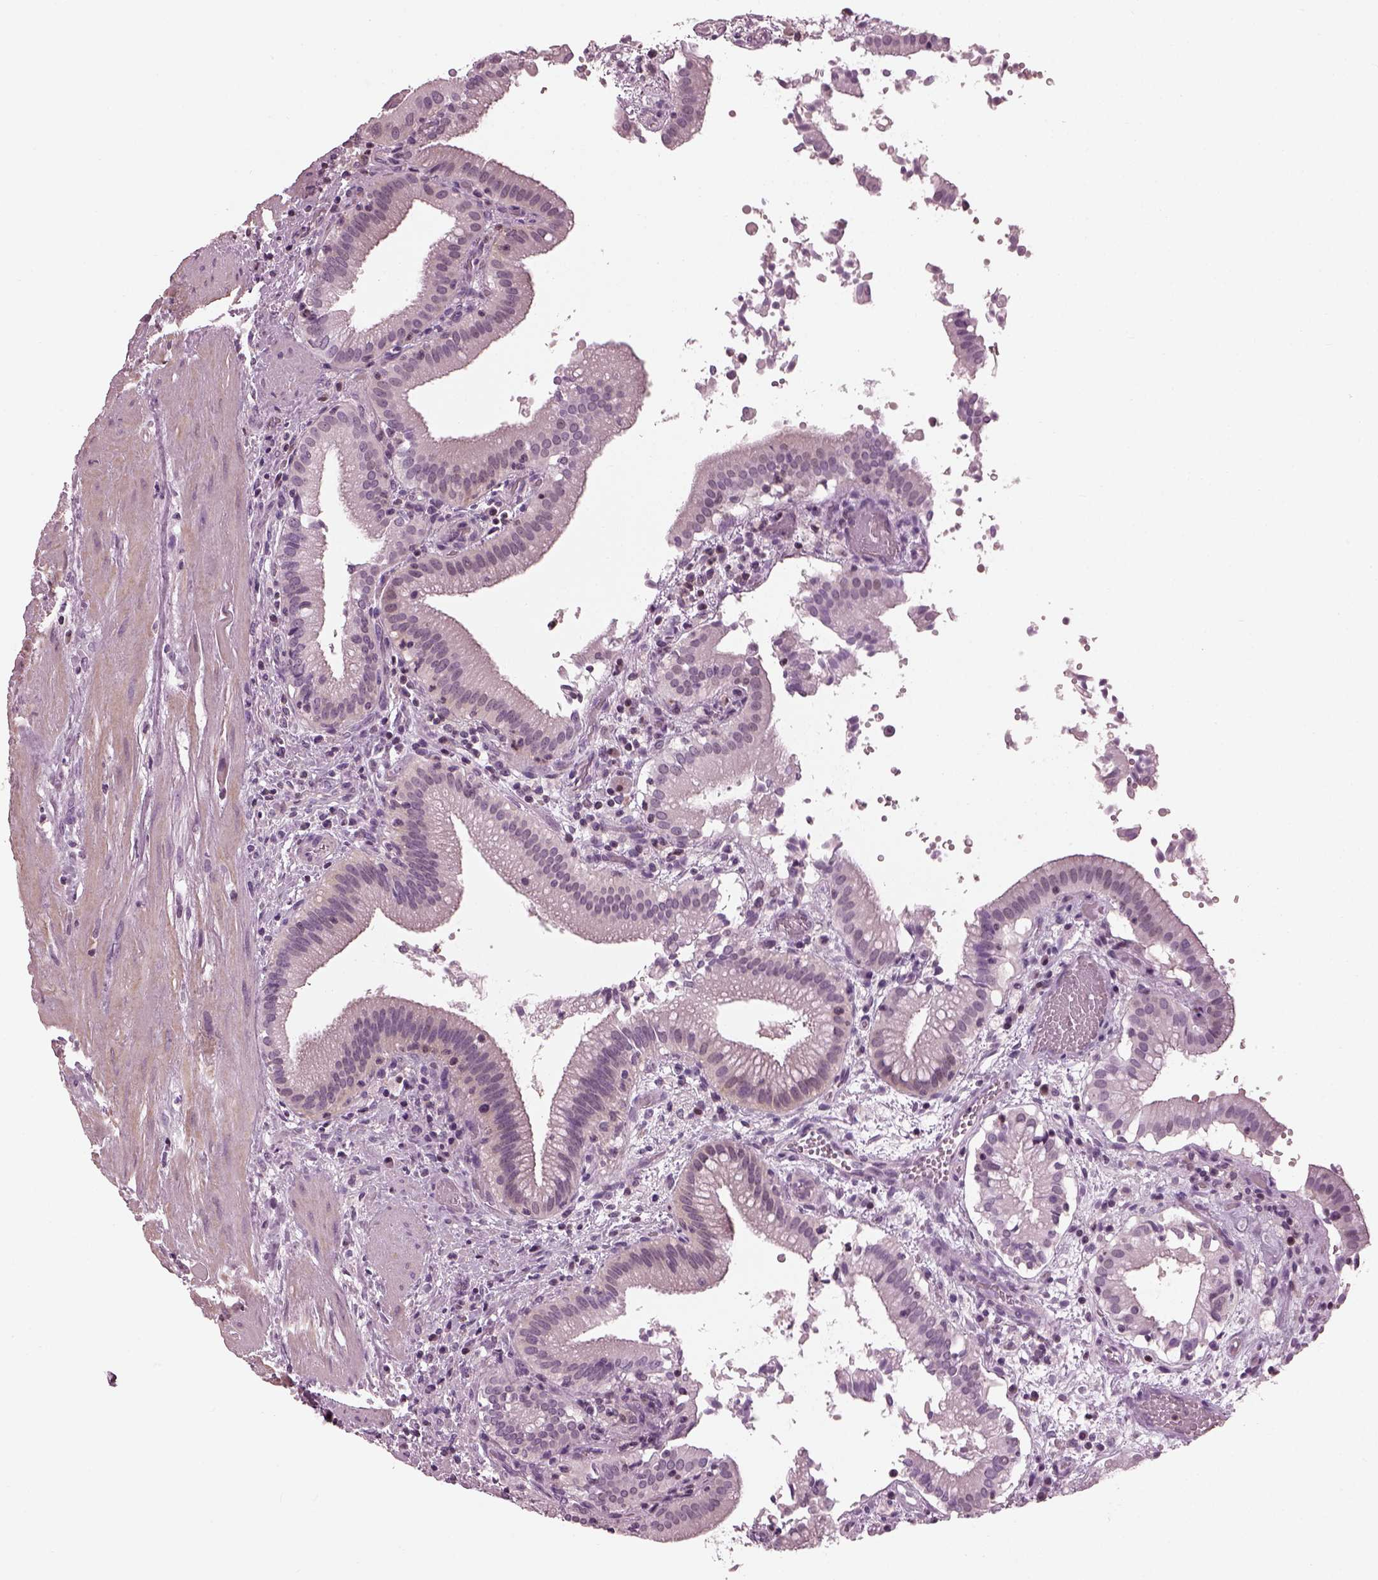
{"staining": {"intensity": "negative", "quantity": "none", "location": "none"}, "tissue": "gallbladder", "cell_type": "Glandular cells", "image_type": "normal", "snomed": [{"axis": "morphology", "description": "Normal tissue, NOS"}, {"axis": "topography", "description": "Gallbladder"}], "caption": "An immunohistochemistry photomicrograph of normal gallbladder is shown. There is no staining in glandular cells of gallbladder. (DAB (3,3'-diaminobenzidine) IHC visualized using brightfield microscopy, high magnification).", "gene": "BFSP1", "patient": {"sex": "male", "age": 42}}